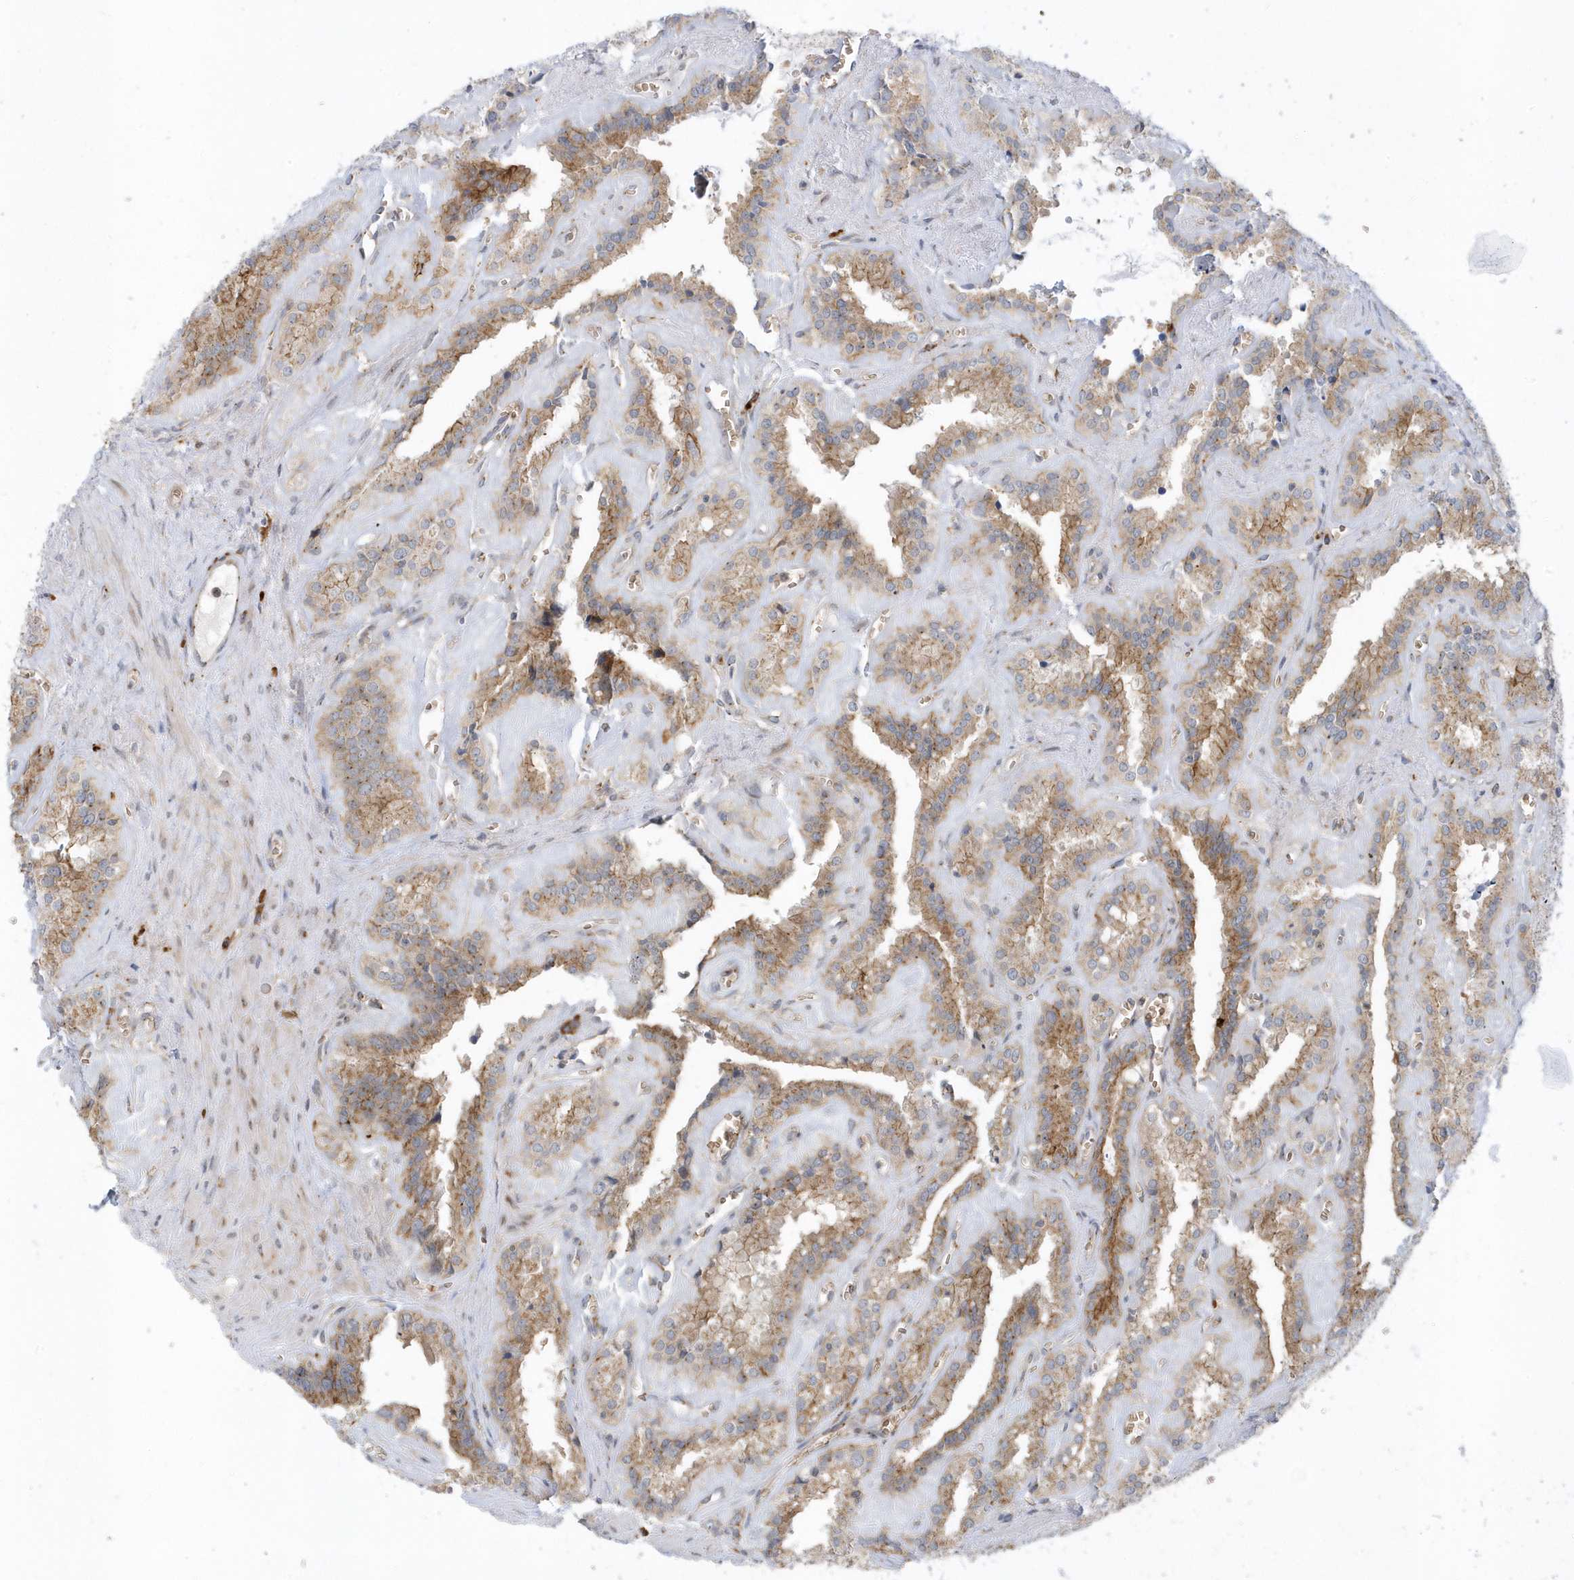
{"staining": {"intensity": "moderate", "quantity": ">75%", "location": "cytoplasmic/membranous"}, "tissue": "seminal vesicle", "cell_type": "Glandular cells", "image_type": "normal", "snomed": [{"axis": "morphology", "description": "Normal tissue, NOS"}, {"axis": "topography", "description": "Prostate"}, {"axis": "topography", "description": "Seminal veicle"}], "caption": "High-magnification brightfield microscopy of benign seminal vesicle stained with DAB (brown) and counterstained with hematoxylin (blue). glandular cells exhibit moderate cytoplasmic/membranous expression is present in about>75% of cells. Nuclei are stained in blue.", "gene": "RPP40", "patient": {"sex": "male", "age": 59}}